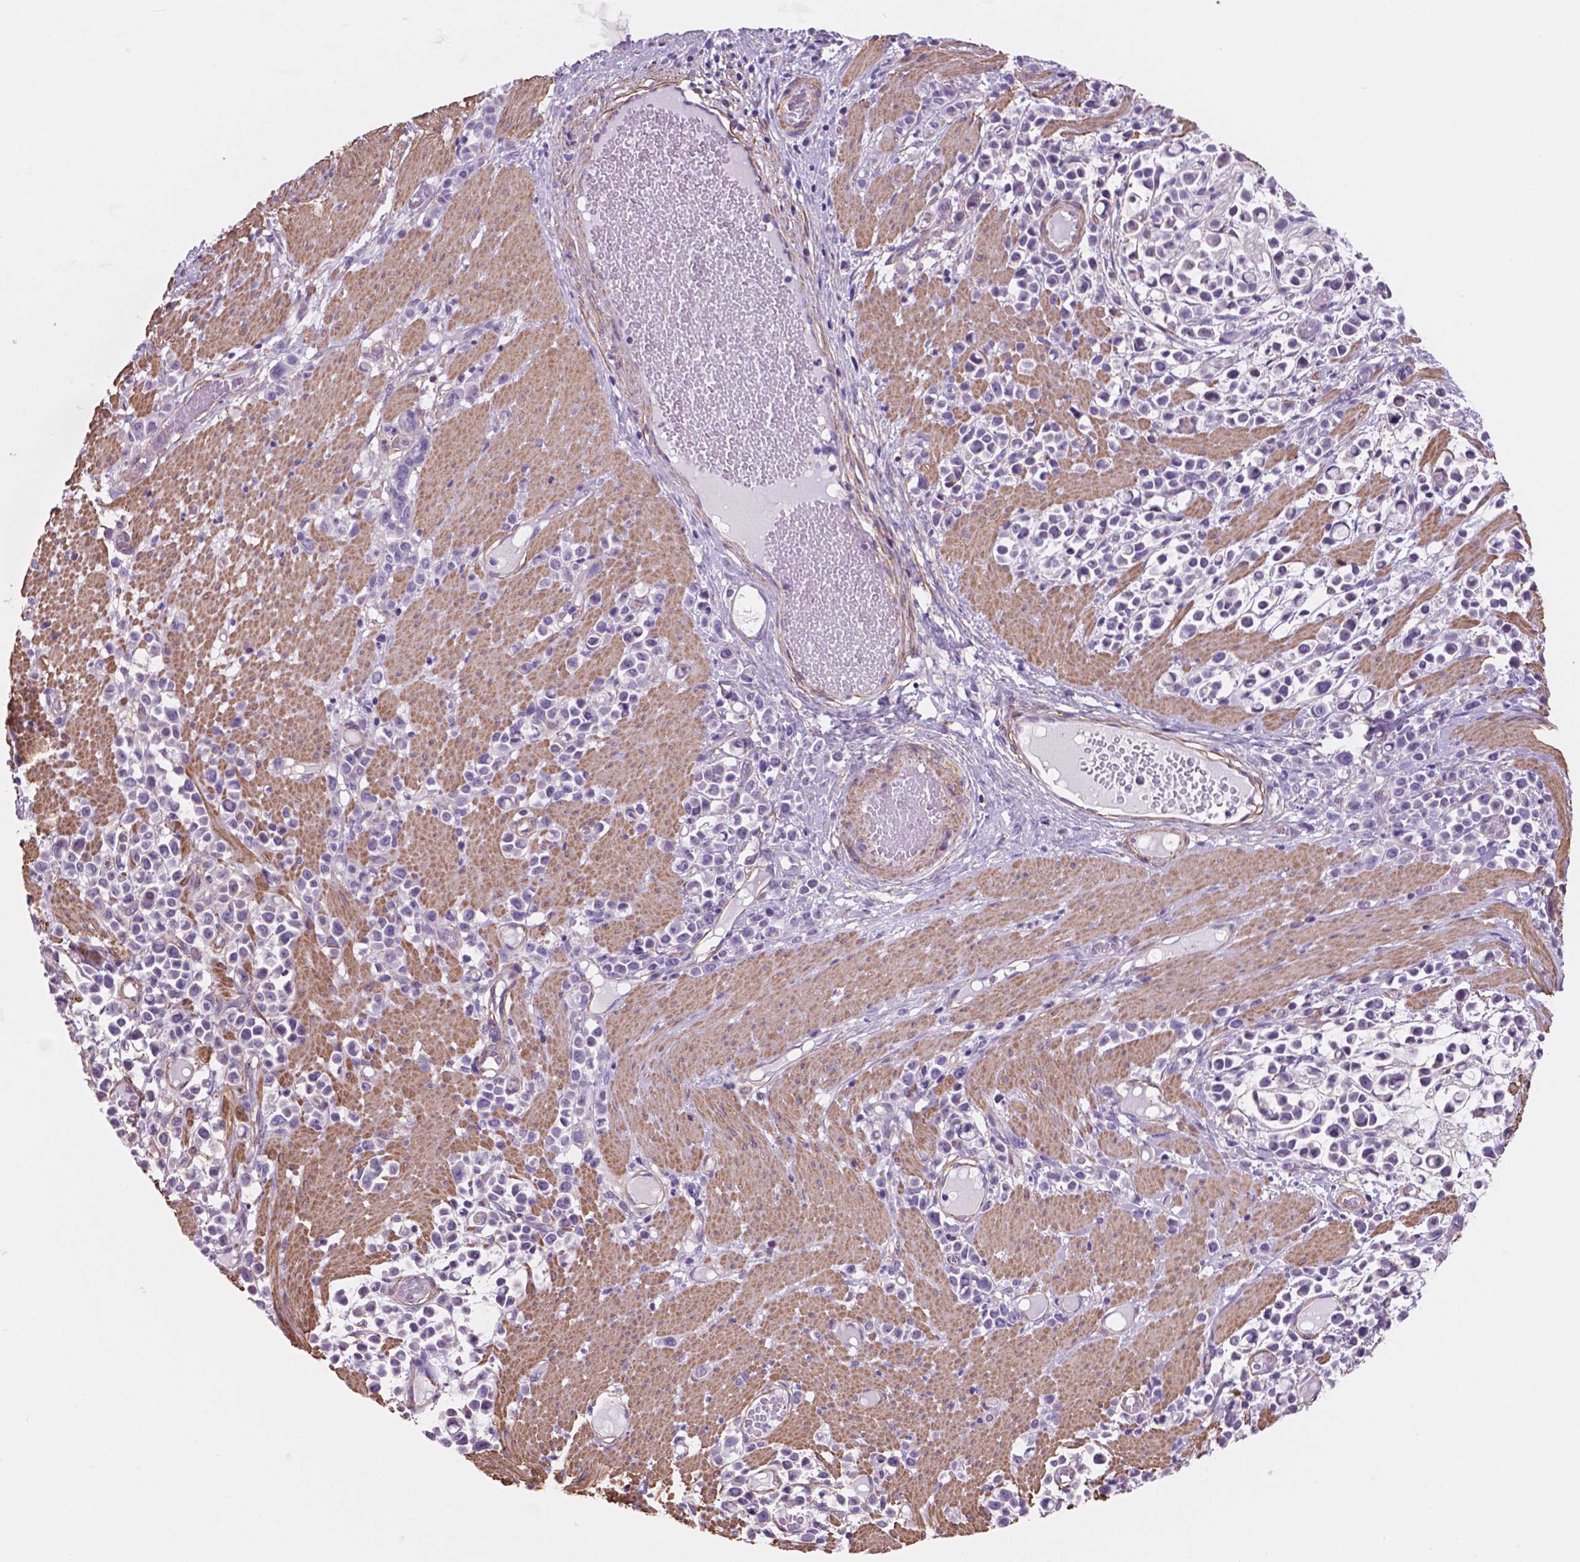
{"staining": {"intensity": "negative", "quantity": "none", "location": "none"}, "tissue": "stomach cancer", "cell_type": "Tumor cells", "image_type": "cancer", "snomed": [{"axis": "morphology", "description": "Adenocarcinoma, NOS"}, {"axis": "topography", "description": "Stomach"}], "caption": "Immunohistochemistry (IHC) of stomach cancer reveals no positivity in tumor cells. Nuclei are stained in blue.", "gene": "TOR2A", "patient": {"sex": "male", "age": 82}}